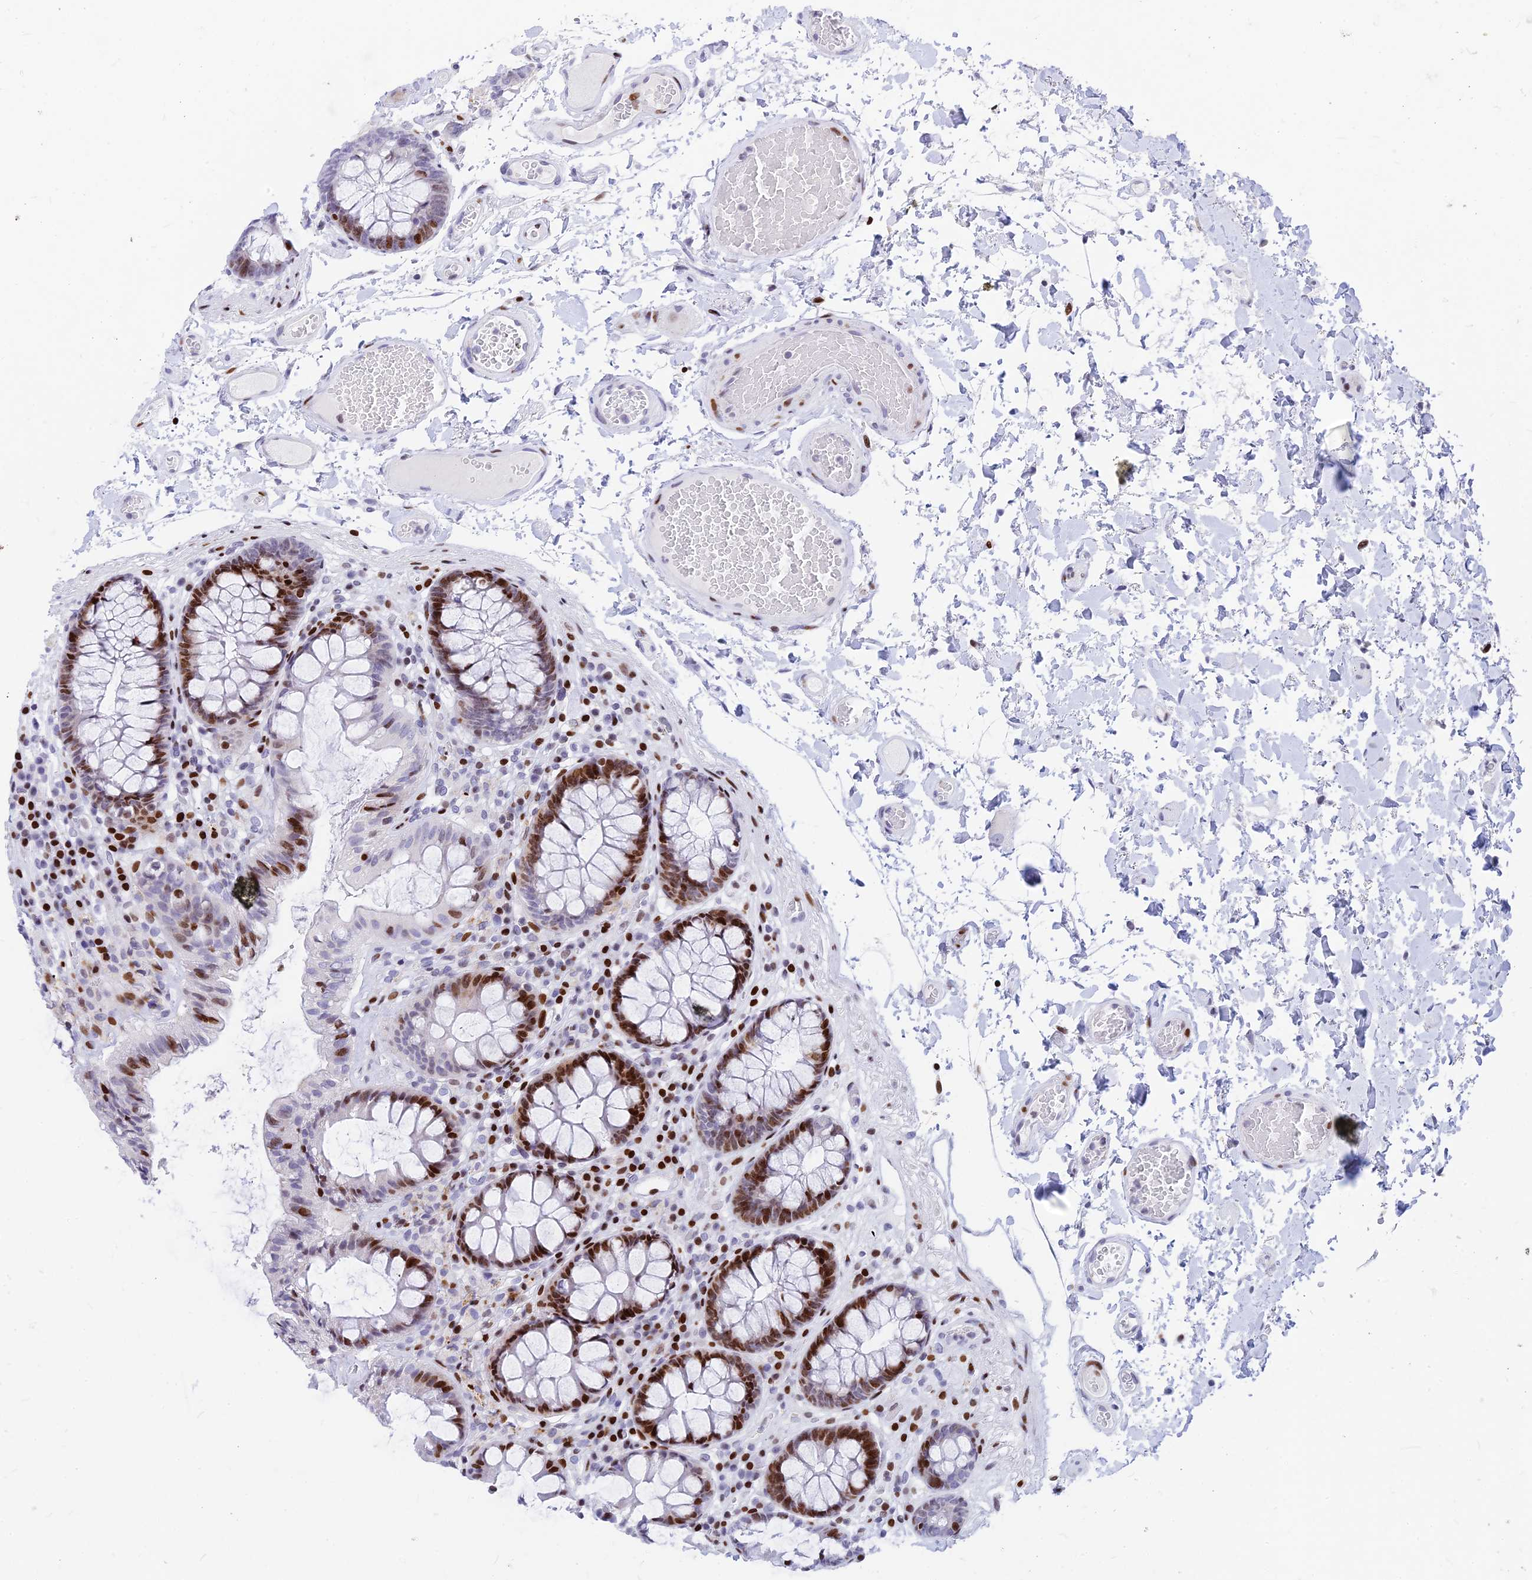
{"staining": {"intensity": "moderate", "quantity": "25%-75%", "location": "nuclear"}, "tissue": "colon", "cell_type": "Endothelial cells", "image_type": "normal", "snomed": [{"axis": "morphology", "description": "Normal tissue, NOS"}, {"axis": "topography", "description": "Colon"}], "caption": "Brown immunohistochemical staining in unremarkable human colon displays moderate nuclear expression in about 25%-75% of endothelial cells.", "gene": "PRPS1", "patient": {"sex": "male", "age": 84}}